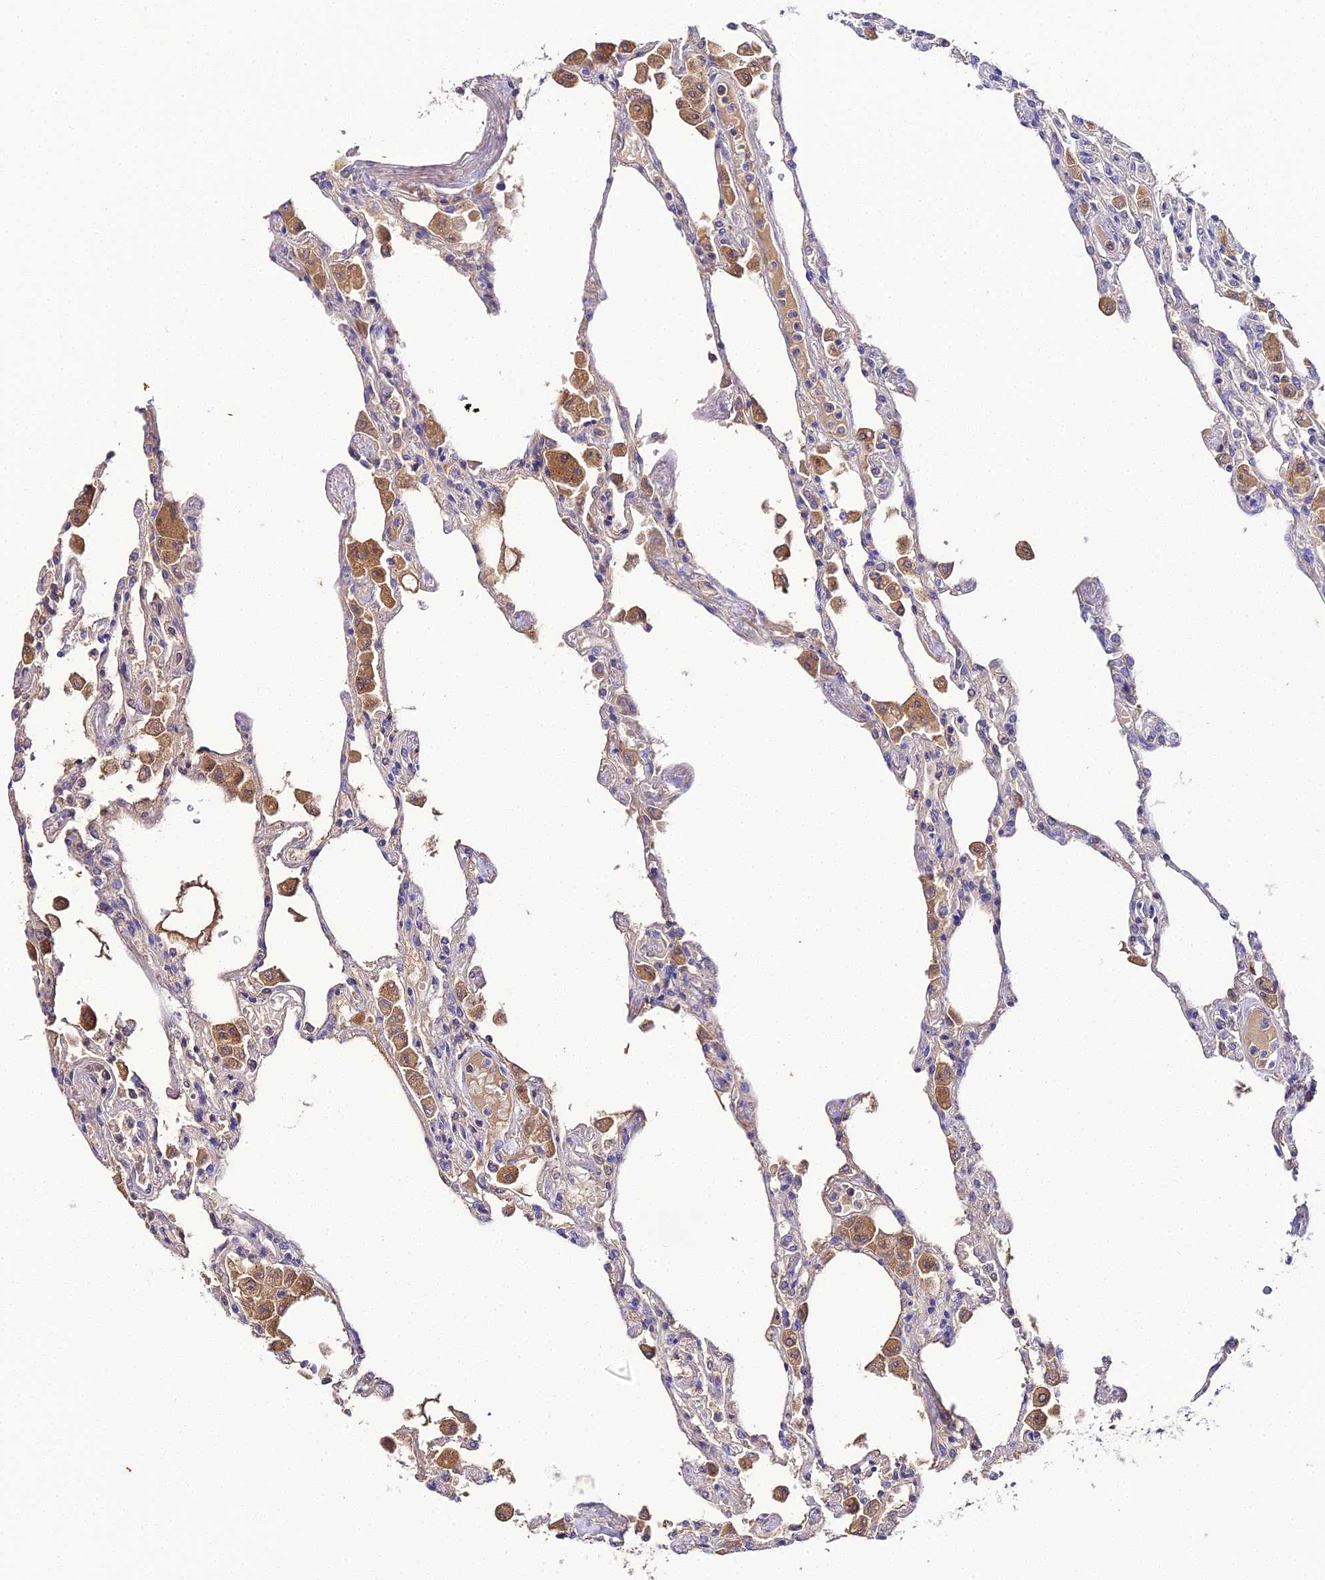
{"staining": {"intensity": "negative", "quantity": "none", "location": "none"}, "tissue": "lung", "cell_type": "Alveolar cells", "image_type": "normal", "snomed": [{"axis": "morphology", "description": "Normal tissue, NOS"}, {"axis": "topography", "description": "Bronchus"}, {"axis": "topography", "description": "Lung"}], "caption": "A high-resolution micrograph shows IHC staining of benign lung, which demonstrates no significant positivity in alveolar cells. (DAB immunohistochemistry (IHC) with hematoxylin counter stain).", "gene": "SCX", "patient": {"sex": "female", "age": 49}}